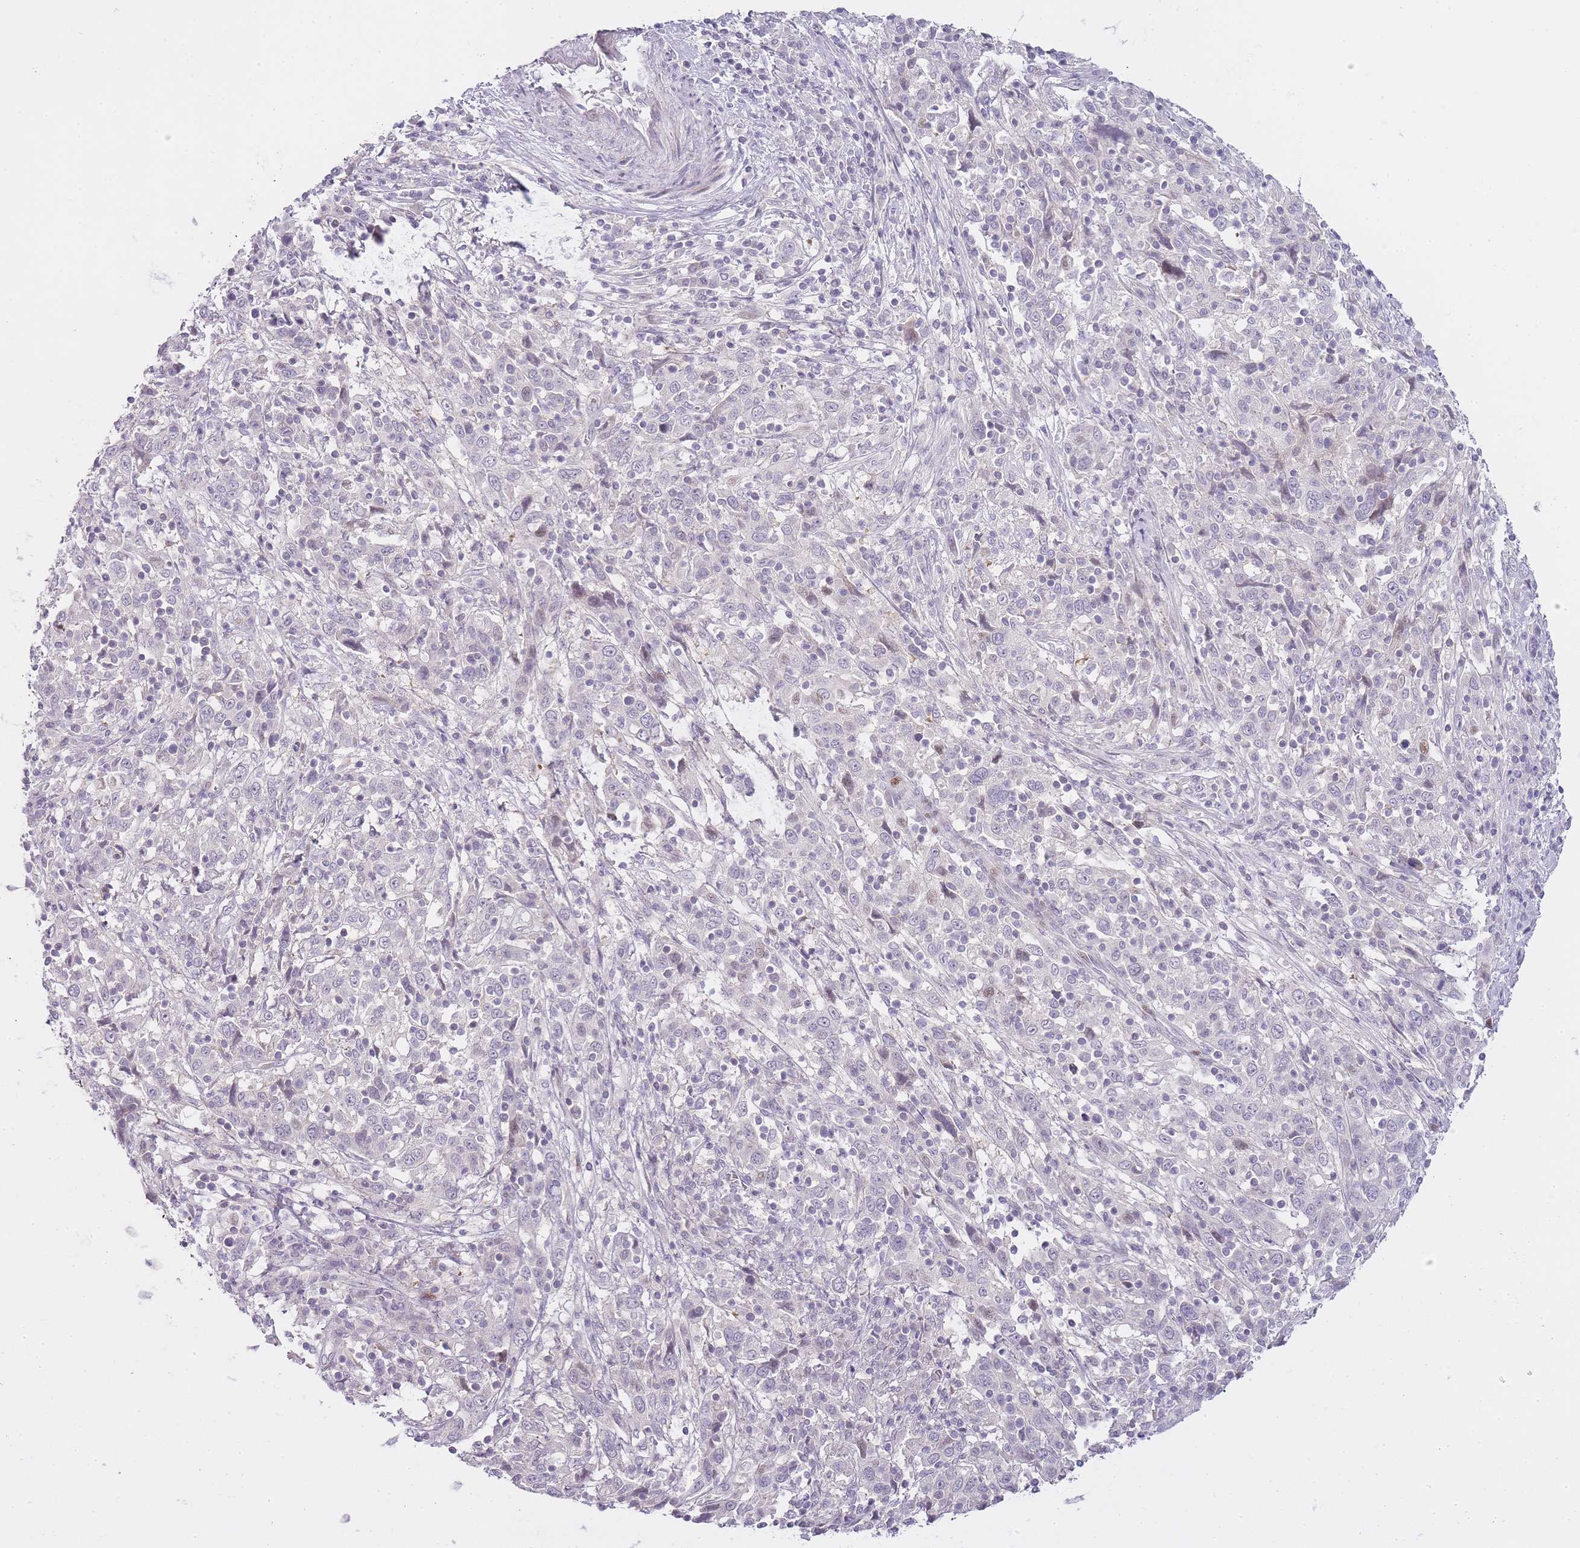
{"staining": {"intensity": "negative", "quantity": "none", "location": "none"}, "tissue": "cervical cancer", "cell_type": "Tumor cells", "image_type": "cancer", "snomed": [{"axis": "morphology", "description": "Squamous cell carcinoma, NOS"}, {"axis": "topography", "description": "Cervix"}], "caption": "A photomicrograph of human squamous cell carcinoma (cervical) is negative for staining in tumor cells.", "gene": "OGG1", "patient": {"sex": "female", "age": 46}}